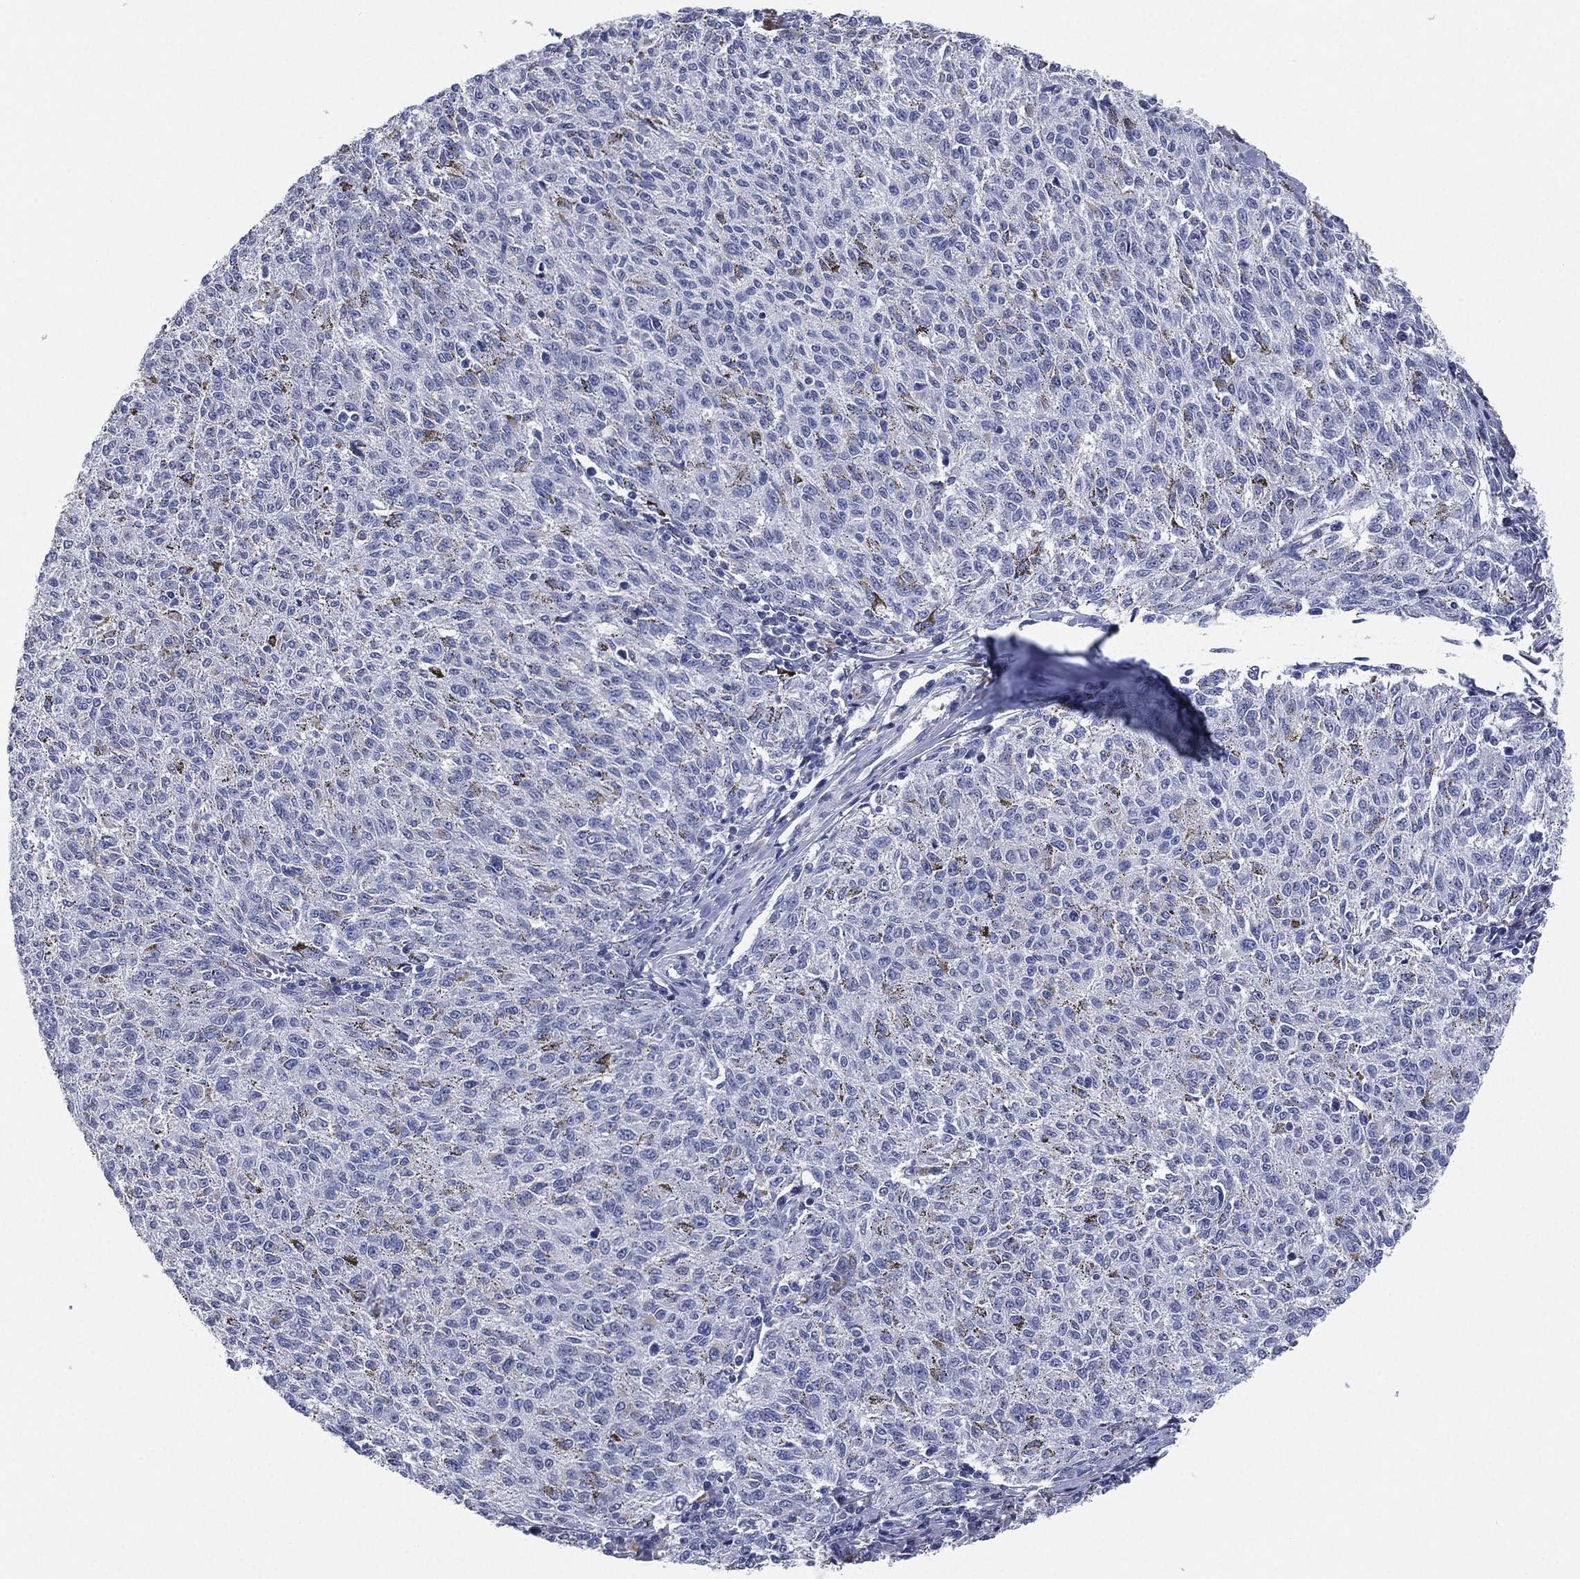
{"staining": {"intensity": "negative", "quantity": "none", "location": "none"}, "tissue": "melanoma", "cell_type": "Tumor cells", "image_type": "cancer", "snomed": [{"axis": "morphology", "description": "Malignant melanoma, NOS"}, {"axis": "topography", "description": "Skin"}], "caption": "Malignant melanoma was stained to show a protein in brown. There is no significant staining in tumor cells.", "gene": "KRT35", "patient": {"sex": "female", "age": 72}}